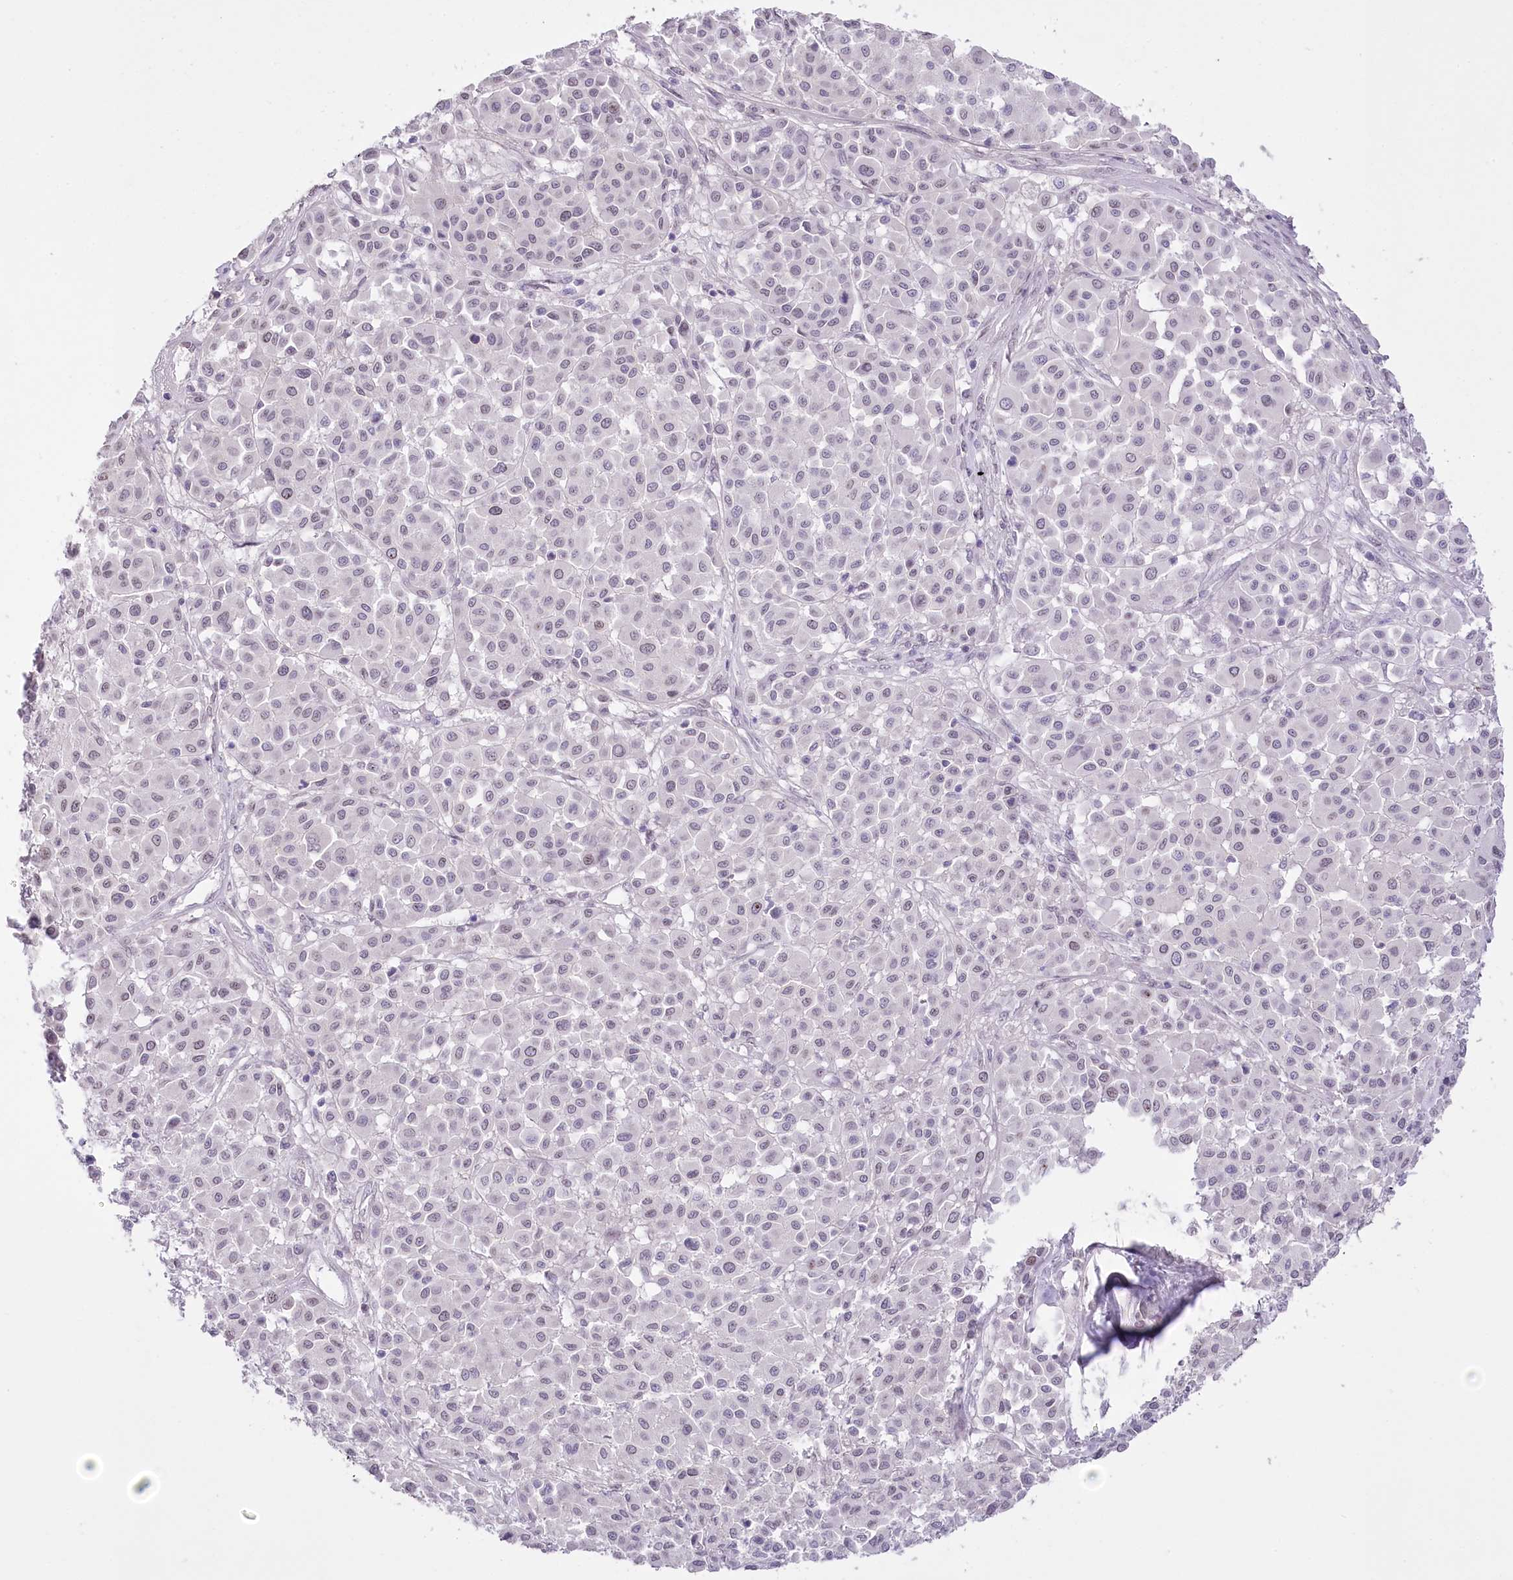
{"staining": {"intensity": "negative", "quantity": "none", "location": "none"}, "tissue": "melanoma", "cell_type": "Tumor cells", "image_type": "cancer", "snomed": [{"axis": "morphology", "description": "Malignant melanoma, Metastatic site"}, {"axis": "topography", "description": "Soft tissue"}], "caption": "This is a histopathology image of IHC staining of malignant melanoma (metastatic site), which shows no staining in tumor cells.", "gene": "SLC39A10", "patient": {"sex": "male", "age": 41}}